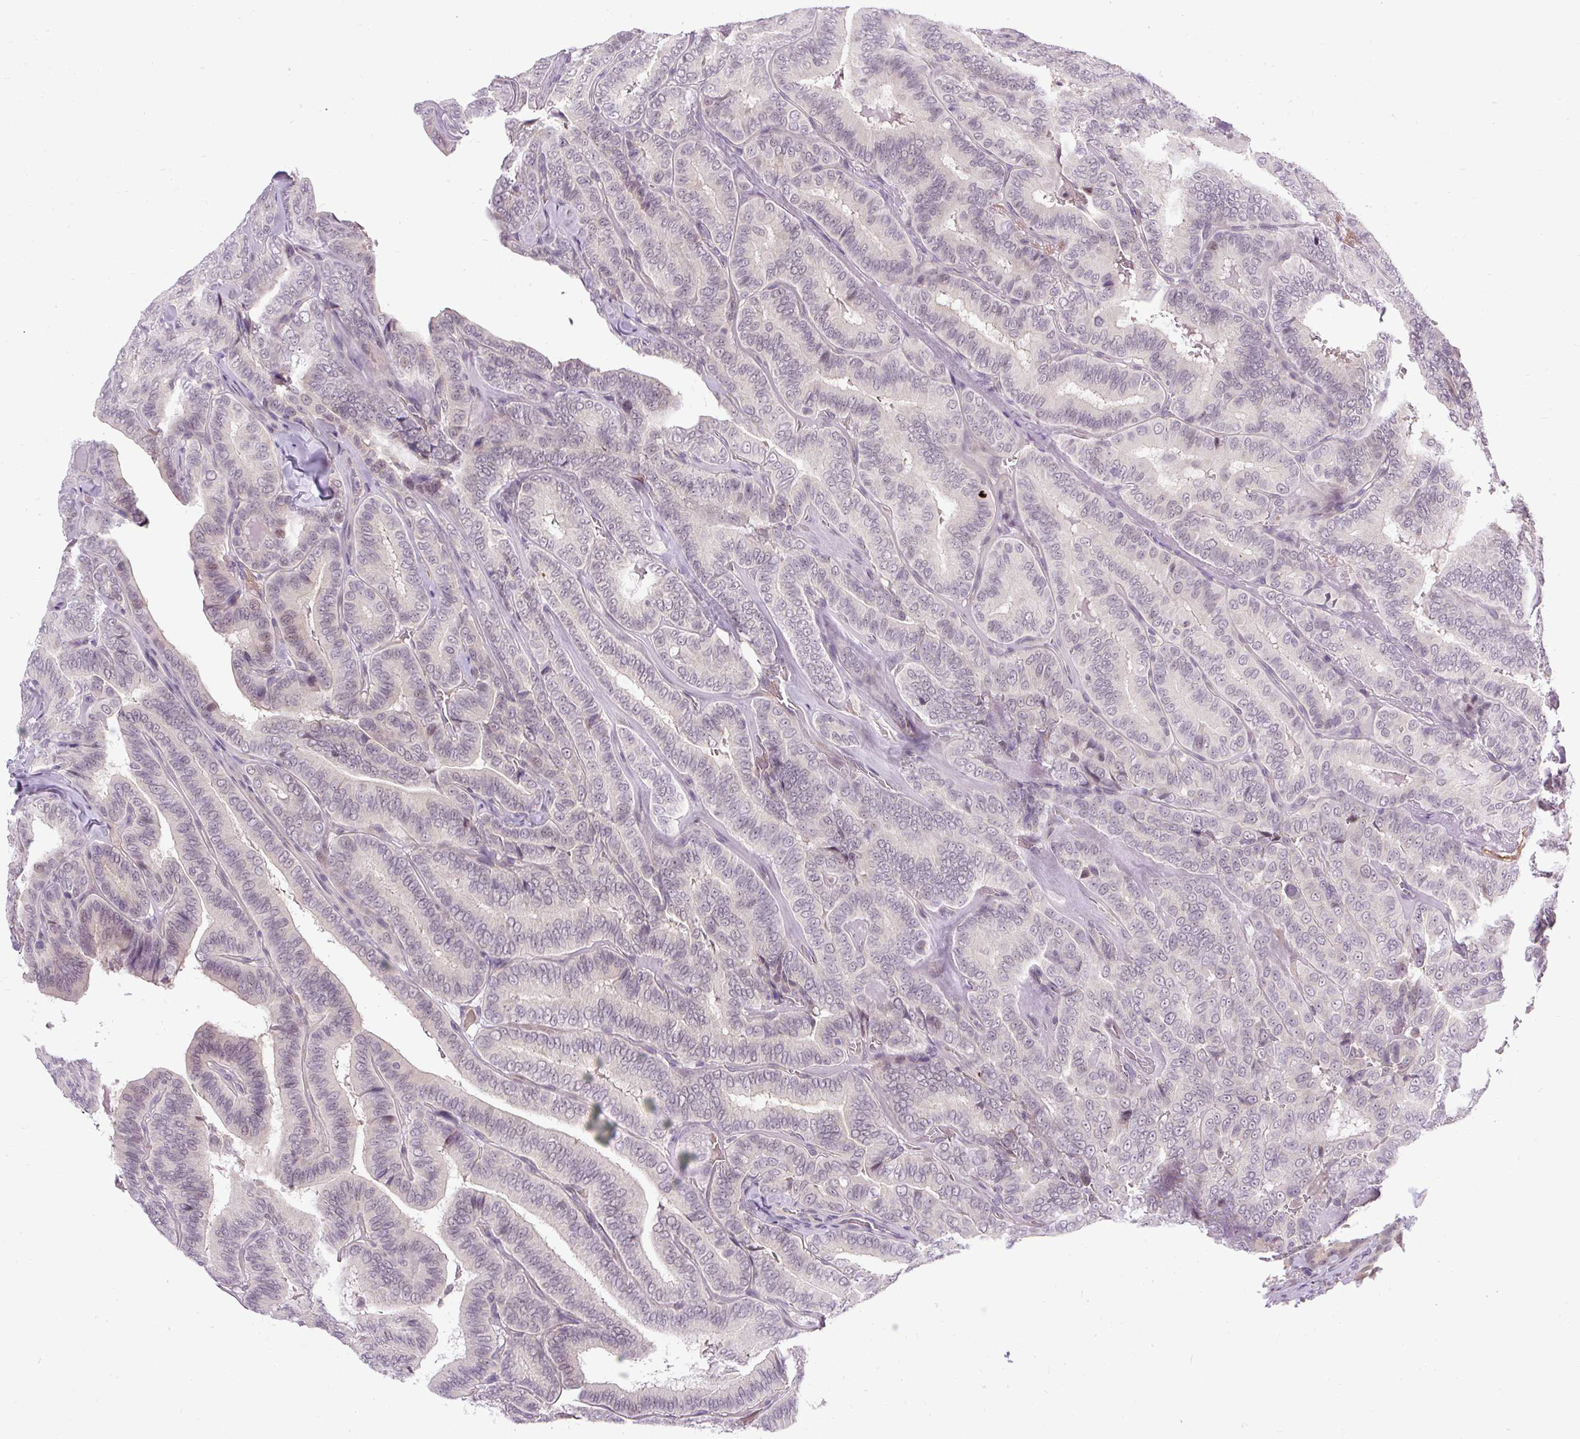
{"staining": {"intensity": "weak", "quantity": "<25%", "location": "nuclear"}, "tissue": "thyroid cancer", "cell_type": "Tumor cells", "image_type": "cancer", "snomed": [{"axis": "morphology", "description": "Papillary adenocarcinoma, NOS"}, {"axis": "topography", "description": "Thyroid gland"}], "caption": "Protein analysis of thyroid cancer (papillary adenocarcinoma) displays no significant expression in tumor cells.", "gene": "FAM117B", "patient": {"sex": "male", "age": 61}}